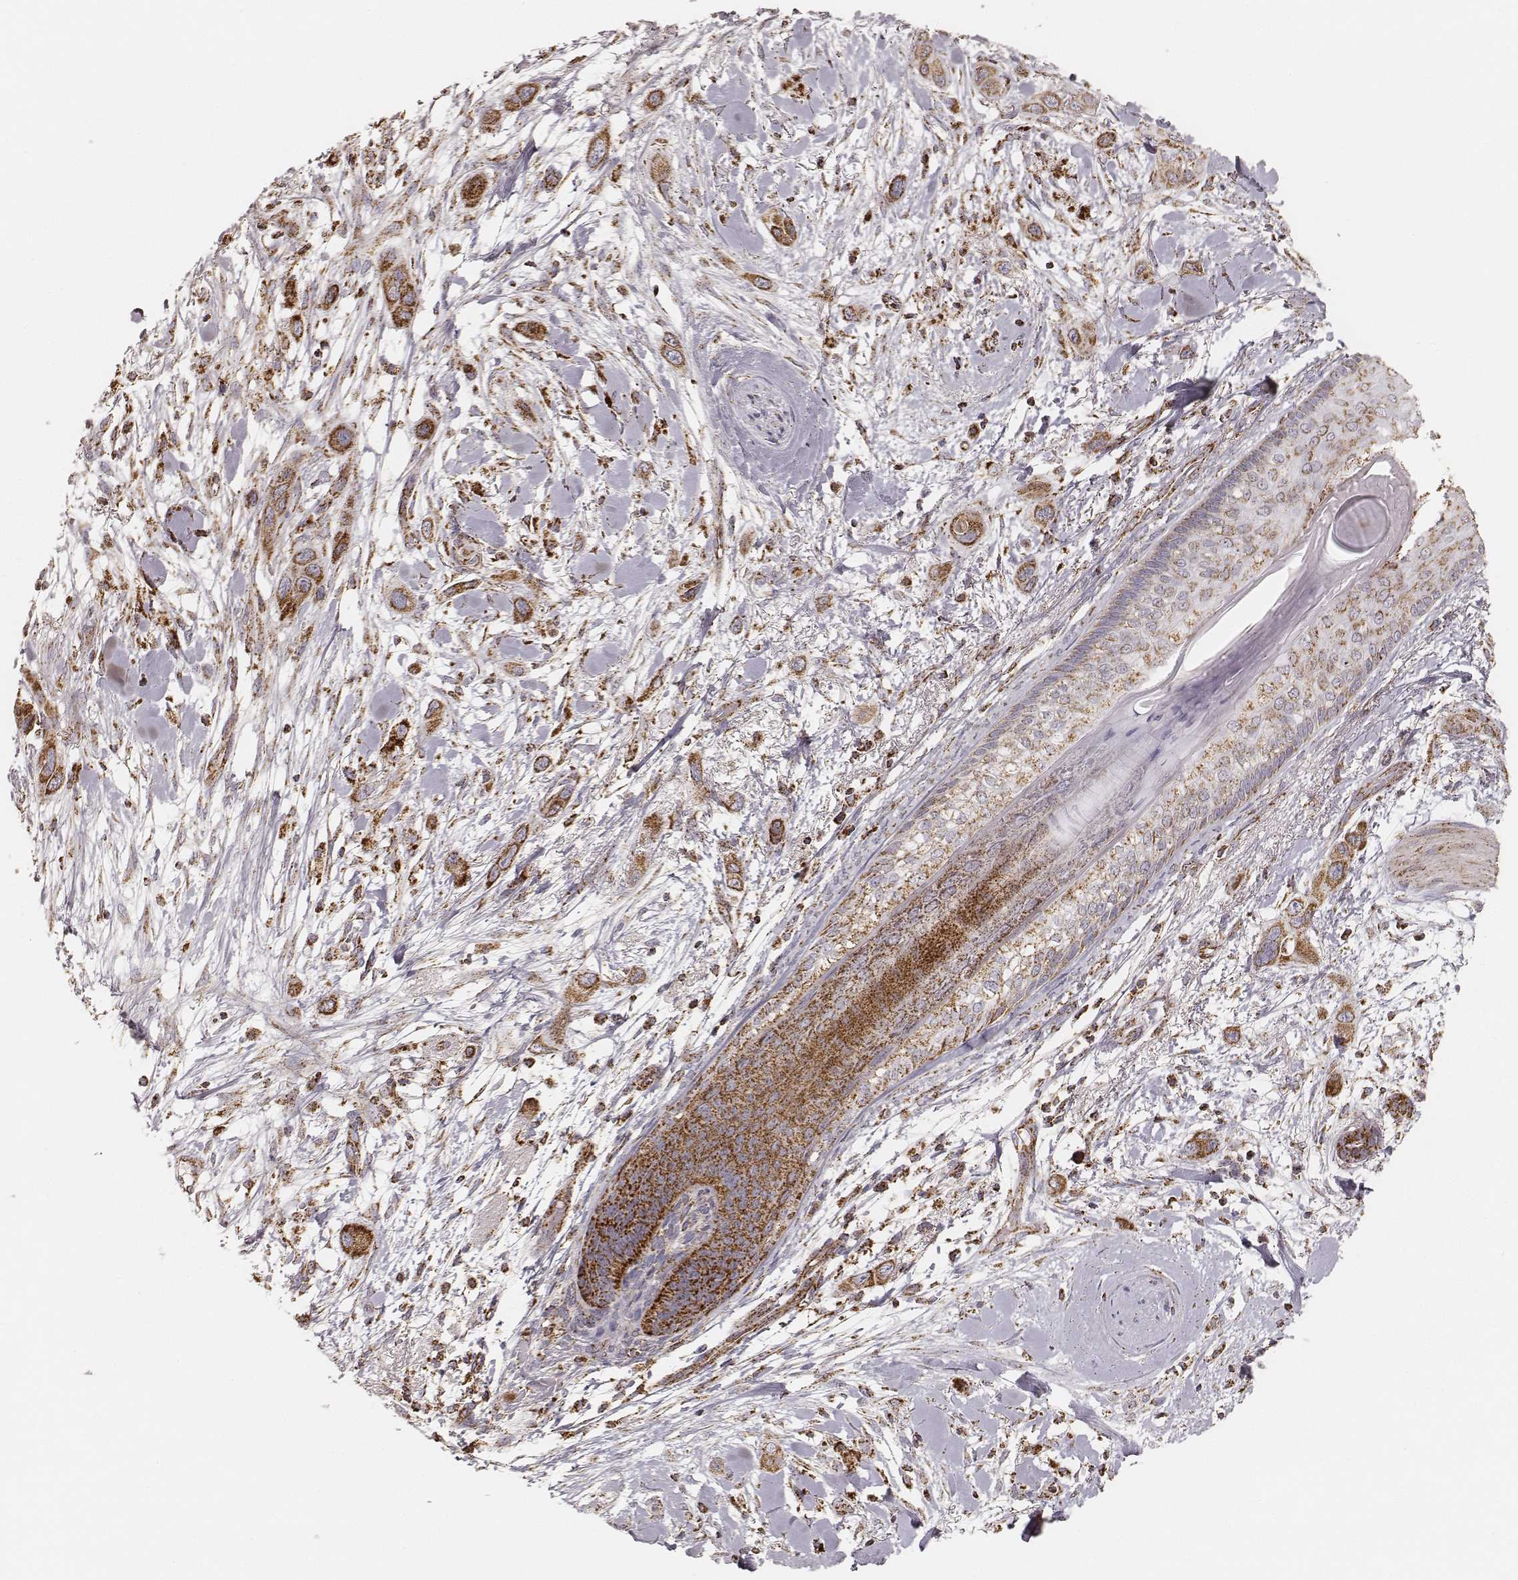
{"staining": {"intensity": "strong", "quantity": ">75%", "location": "cytoplasmic/membranous"}, "tissue": "skin cancer", "cell_type": "Tumor cells", "image_type": "cancer", "snomed": [{"axis": "morphology", "description": "Squamous cell carcinoma, NOS"}, {"axis": "topography", "description": "Skin"}], "caption": "This is a photomicrograph of immunohistochemistry staining of skin cancer, which shows strong staining in the cytoplasmic/membranous of tumor cells.", "gene": "CS", "patient": {"sex": "male", "age": 79}}